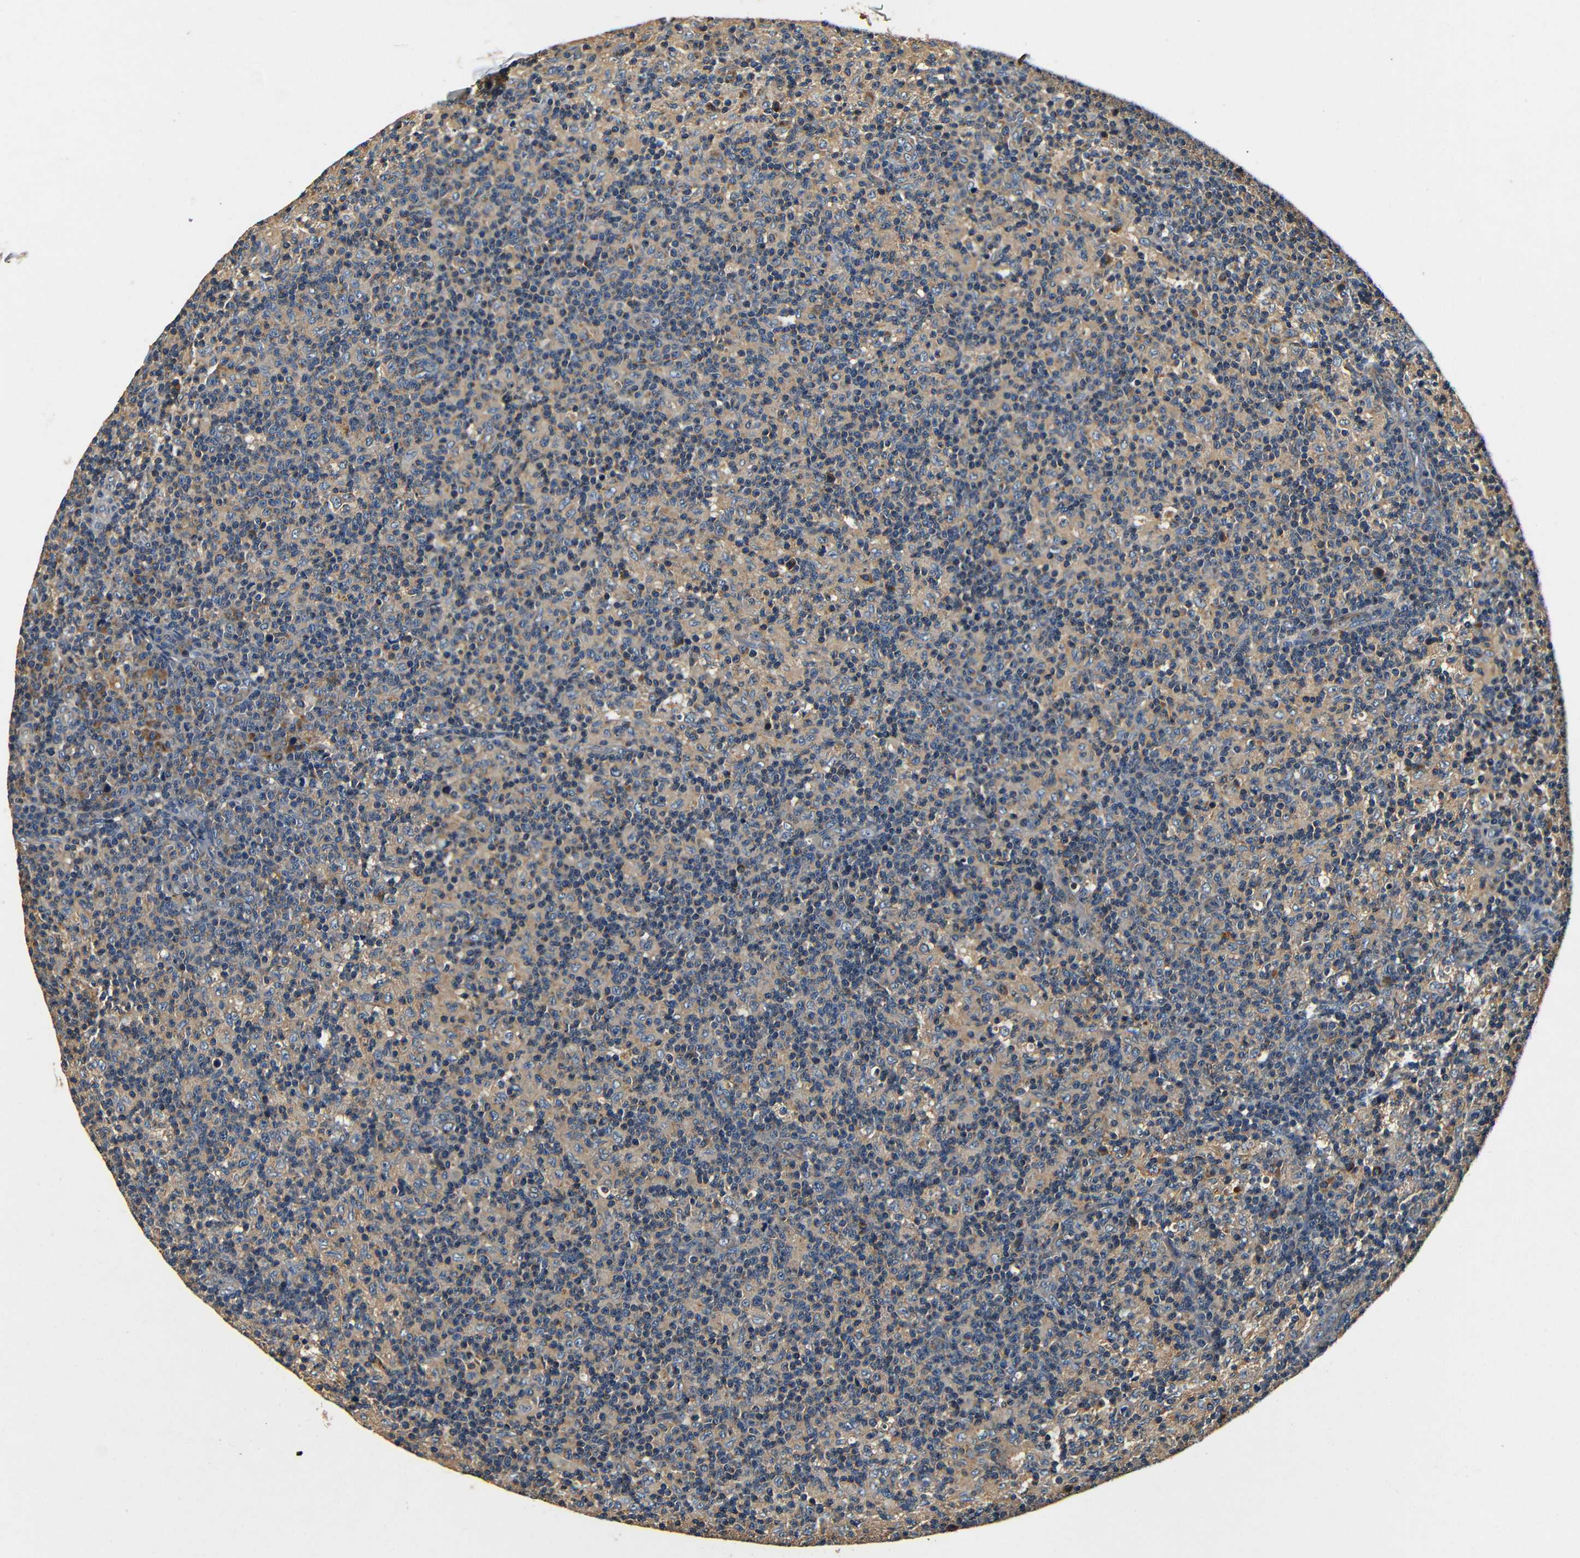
{"staining": {"intensity": "moderate", "quantity": ">75%", "location": "cytoplasmic/membranous"}, "tissue": "lymph node", "cell_type": "Germinal center cells", "image_type": "normal", "snomed": [{"axis": "morphology", "description": "Normal tissue, NOS"}, {"axis": "morphology", "description": "Inflammation, NOS"}, {"axis": "topography", "description": "Lymph node"}], "caption": "Protein staining by IHC demonstrates moderate cytoplasmic/membranous staining in approximately >75% of germinal center cells in normal lymph node.", "gene": "MTX1", "patient": {"sex": "male", "age": 55}}